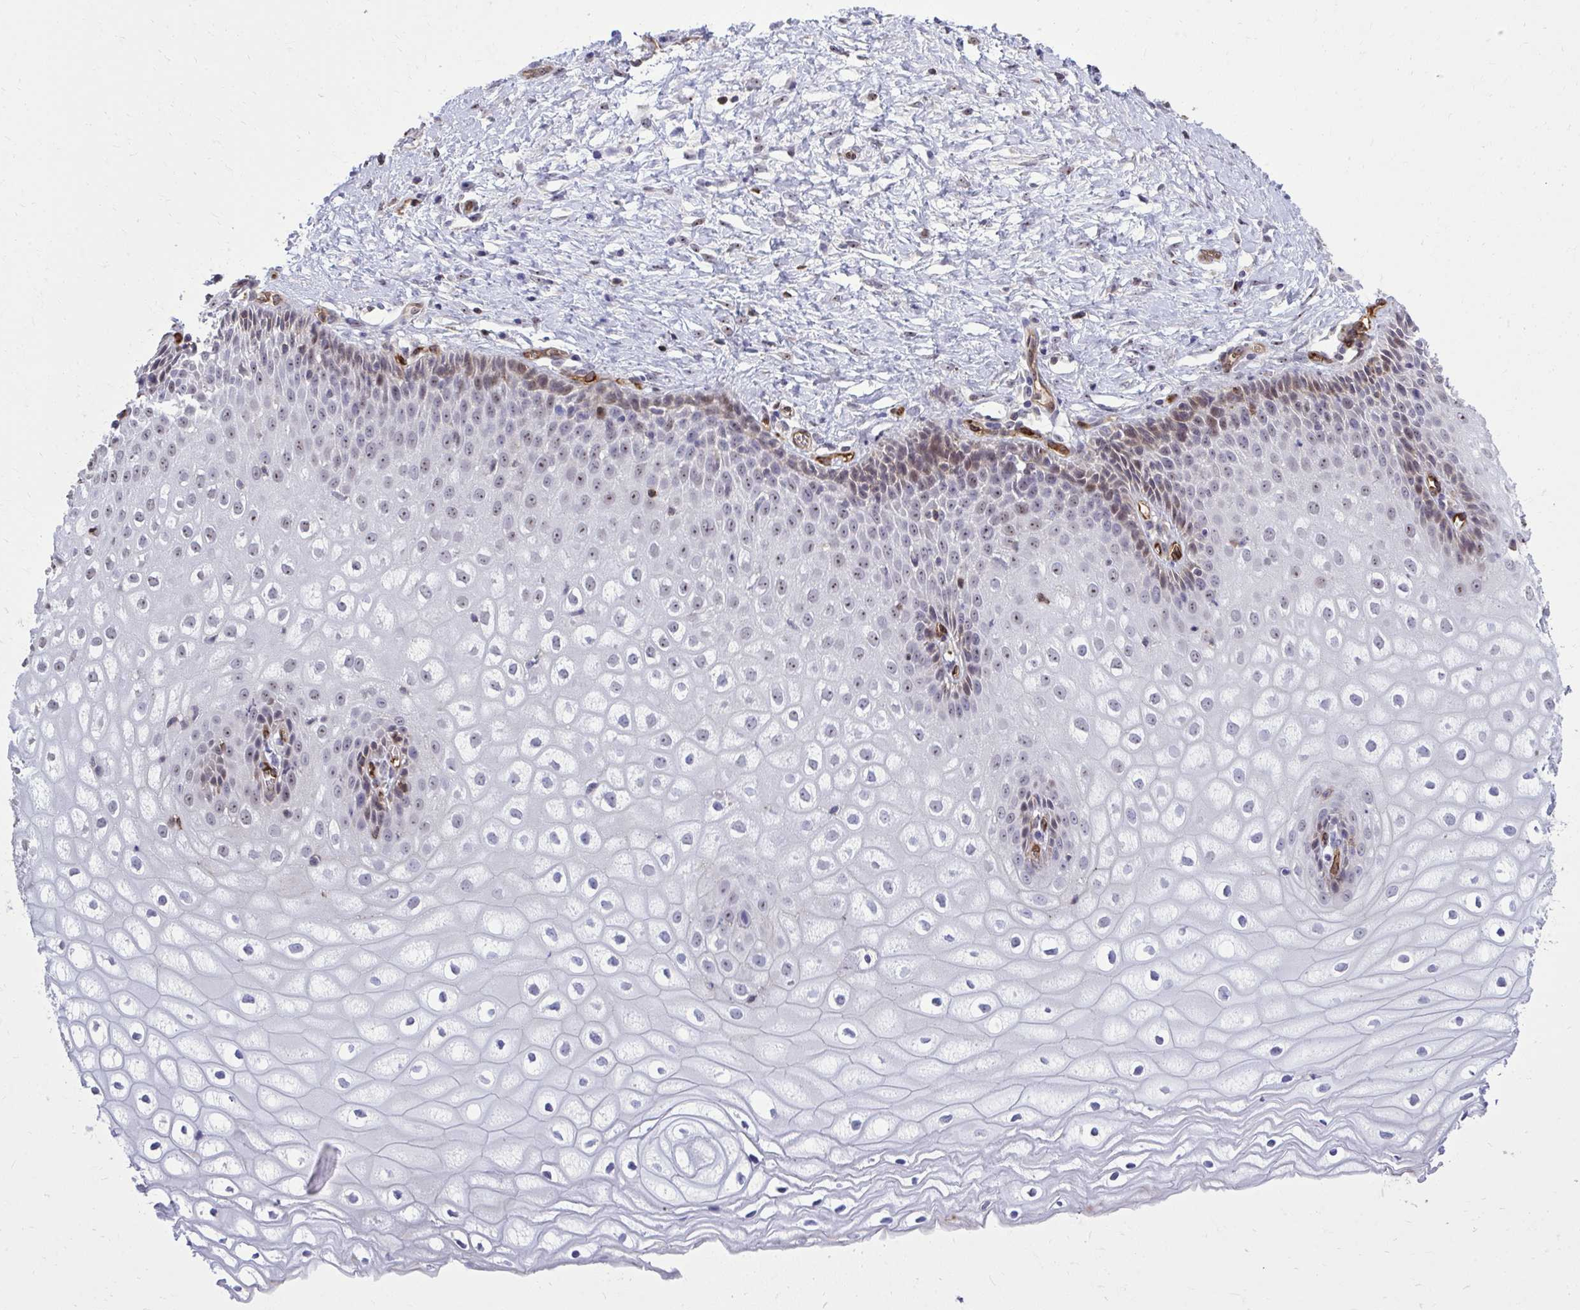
{"staining": {"intensity": "negative", "quantity": "none", "location": "none"}, "tissue": "cervix", "cell_type": "Glandular cells", "image_type": "normal", "snomed": [{"axis": "morphology", "description": "Normal tissue, NOS"}, {"axis": "topography", "description": "Cervix"}], "caption": "Glandular cells are negative for protein expression in unremarkable human cervix. (DAB immunohistochemistry, high magnification).", "gene": "FOXN3", "patient": {"sex": "female", "age": 36}}